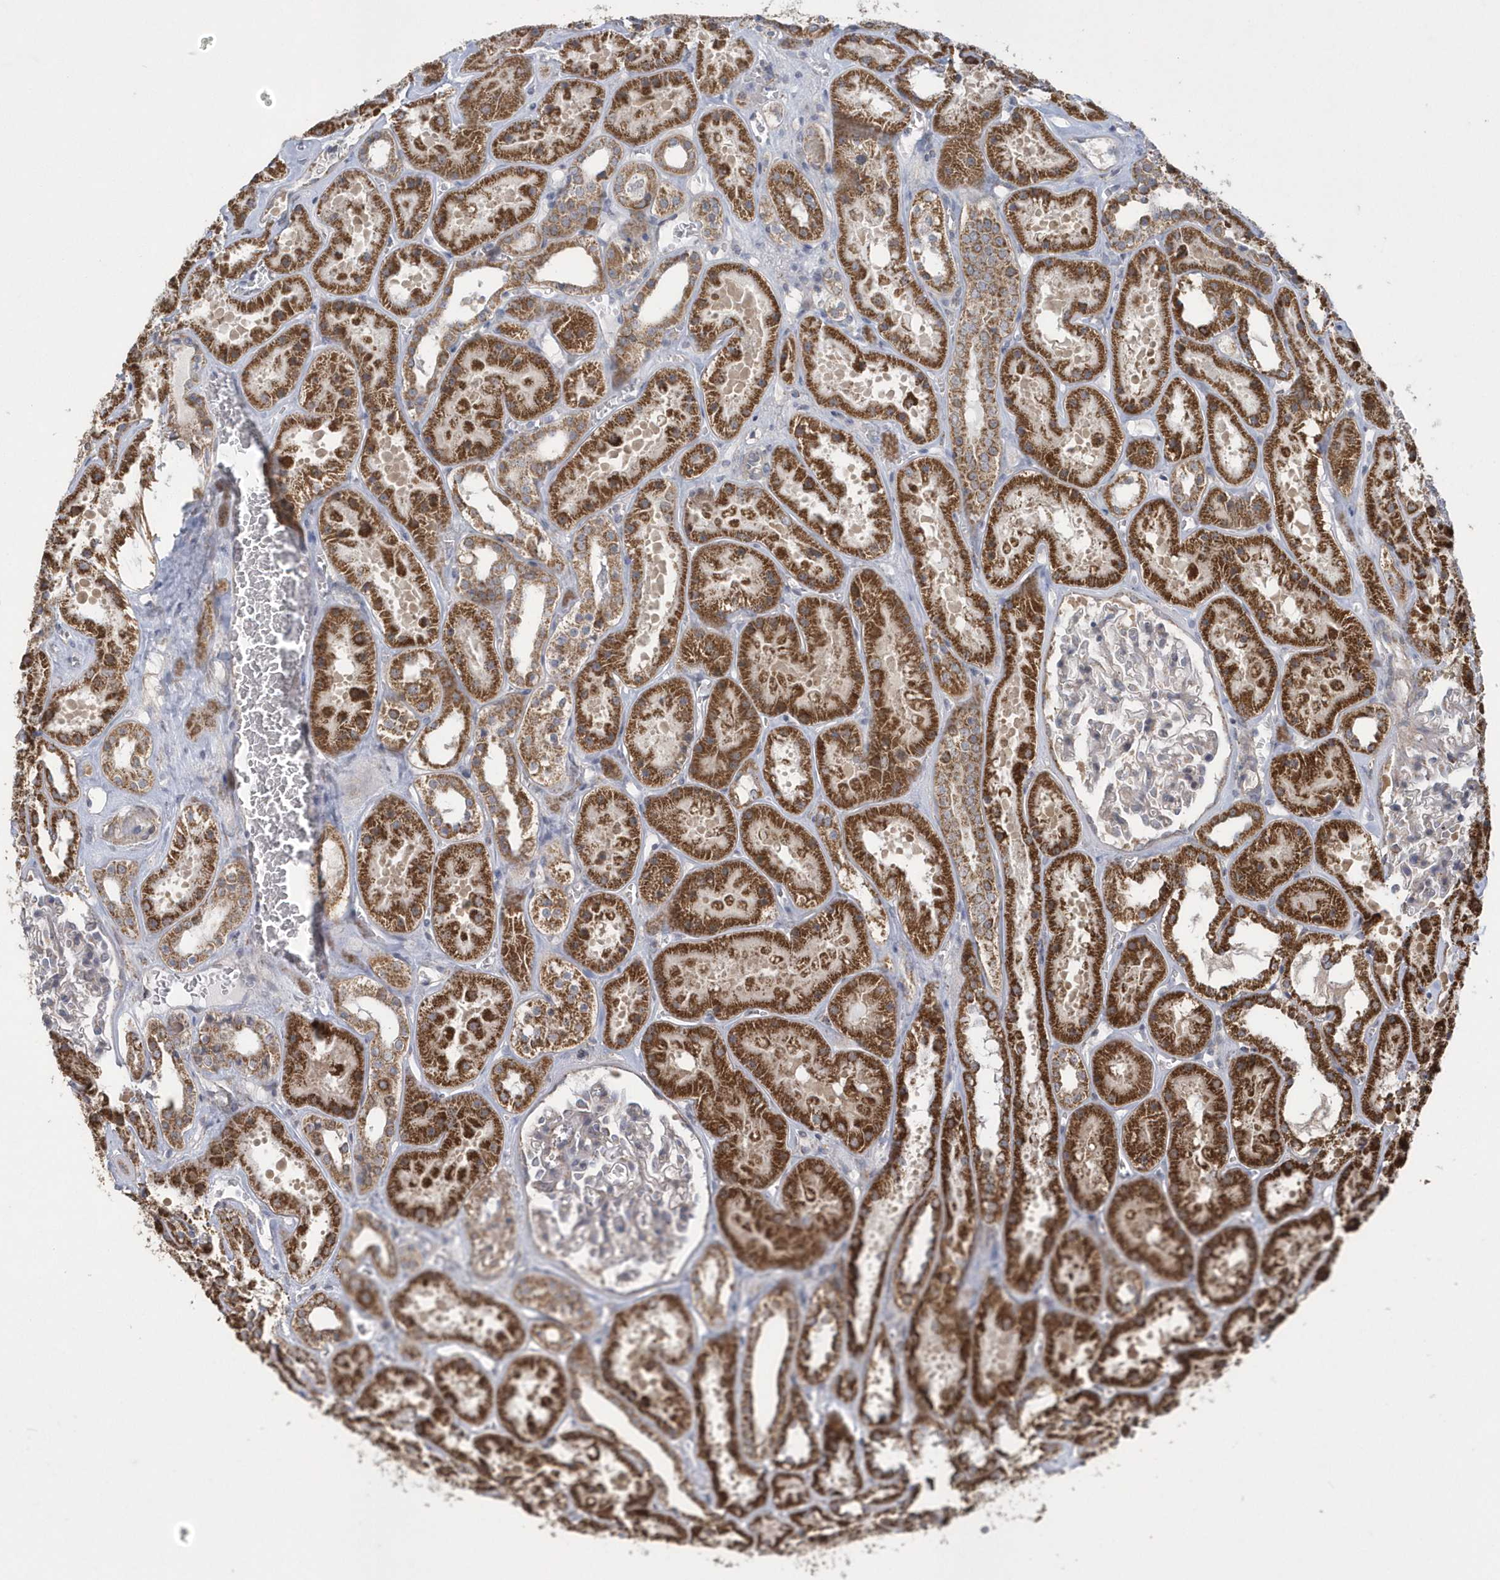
{"staining": {"intensity": "negative", "quantity": "none", "location": "none"}, "tissue": "kidney", "cell_type": "Cells in glomeruli", "image_type": "normal", "snomed": [{"axis": "morphology", "description": "Normal tissue, NOS"}, {"axis": "topography", "description": "Kidney"}], "caption": "Immunohistochemical staining of benign human kidney shows no significant expression in cells in glomeruli. (Brightfield microscopy of DAB immunohistochemistry at high magnification).", "gene": "SLX9", "patient": {"sex": "female", "age": 41}}